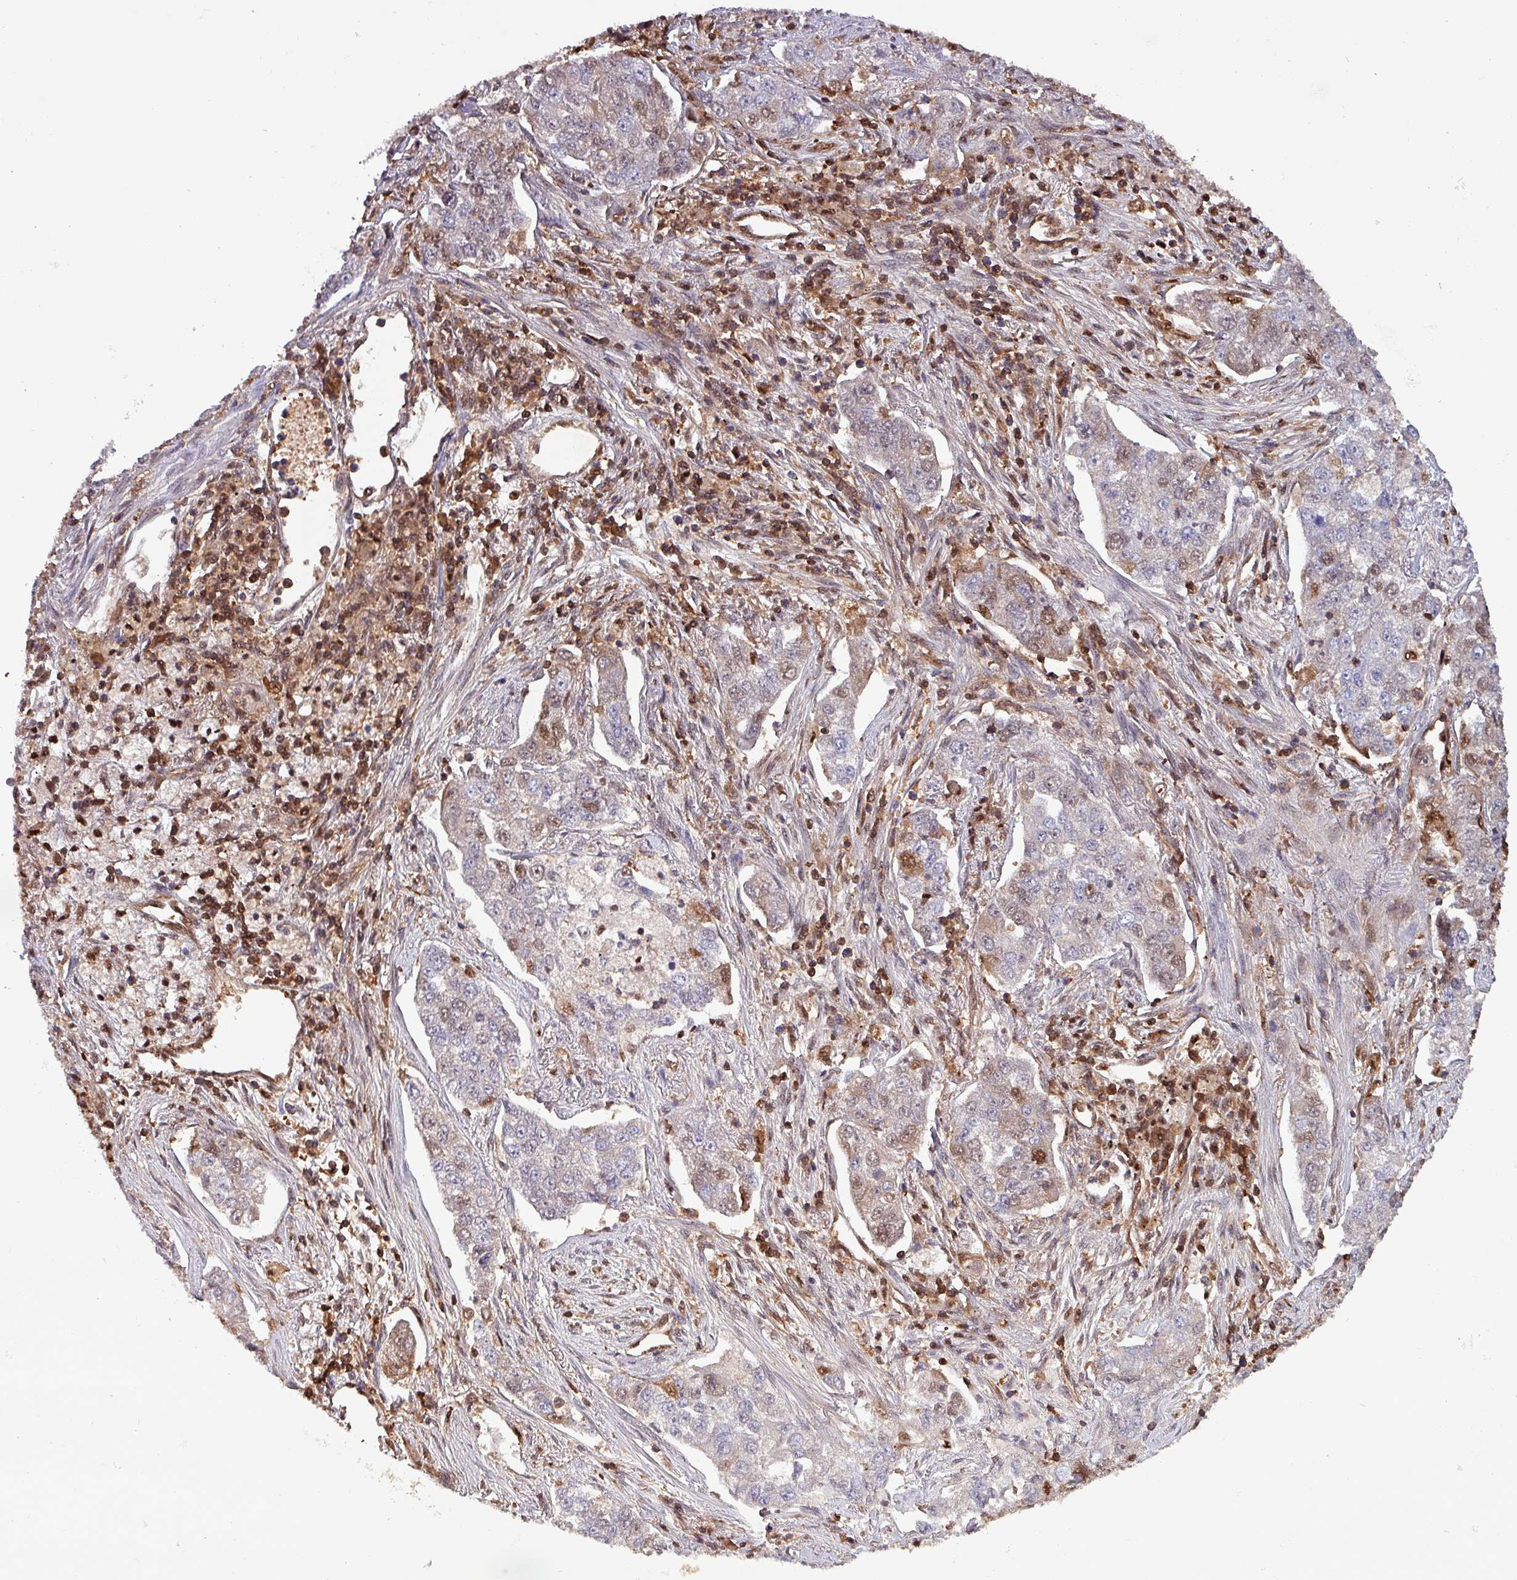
{"staining": {"intensity": "moderate", "quantity": "<25%", "location": "nuclear"}, "tissue": "lung cancer", "cell_type": "Tumor cells", "image_type": "cancer", "snomed": [{"axis": "morphology", "description": "Adenocarcinoma, NOS"}, {"axis": "topography", "description": "Lung"}], "caption": "The image demonstrates a brown stain indicating the presence of a protein in the nuclear of tumor cells in lung cancer (adenocarcinoma). (DAB = brown stain, brightfield microscopy at high magnification).", "gene": "PSMB8", "patient": {"sex": "male", "age": 49}}